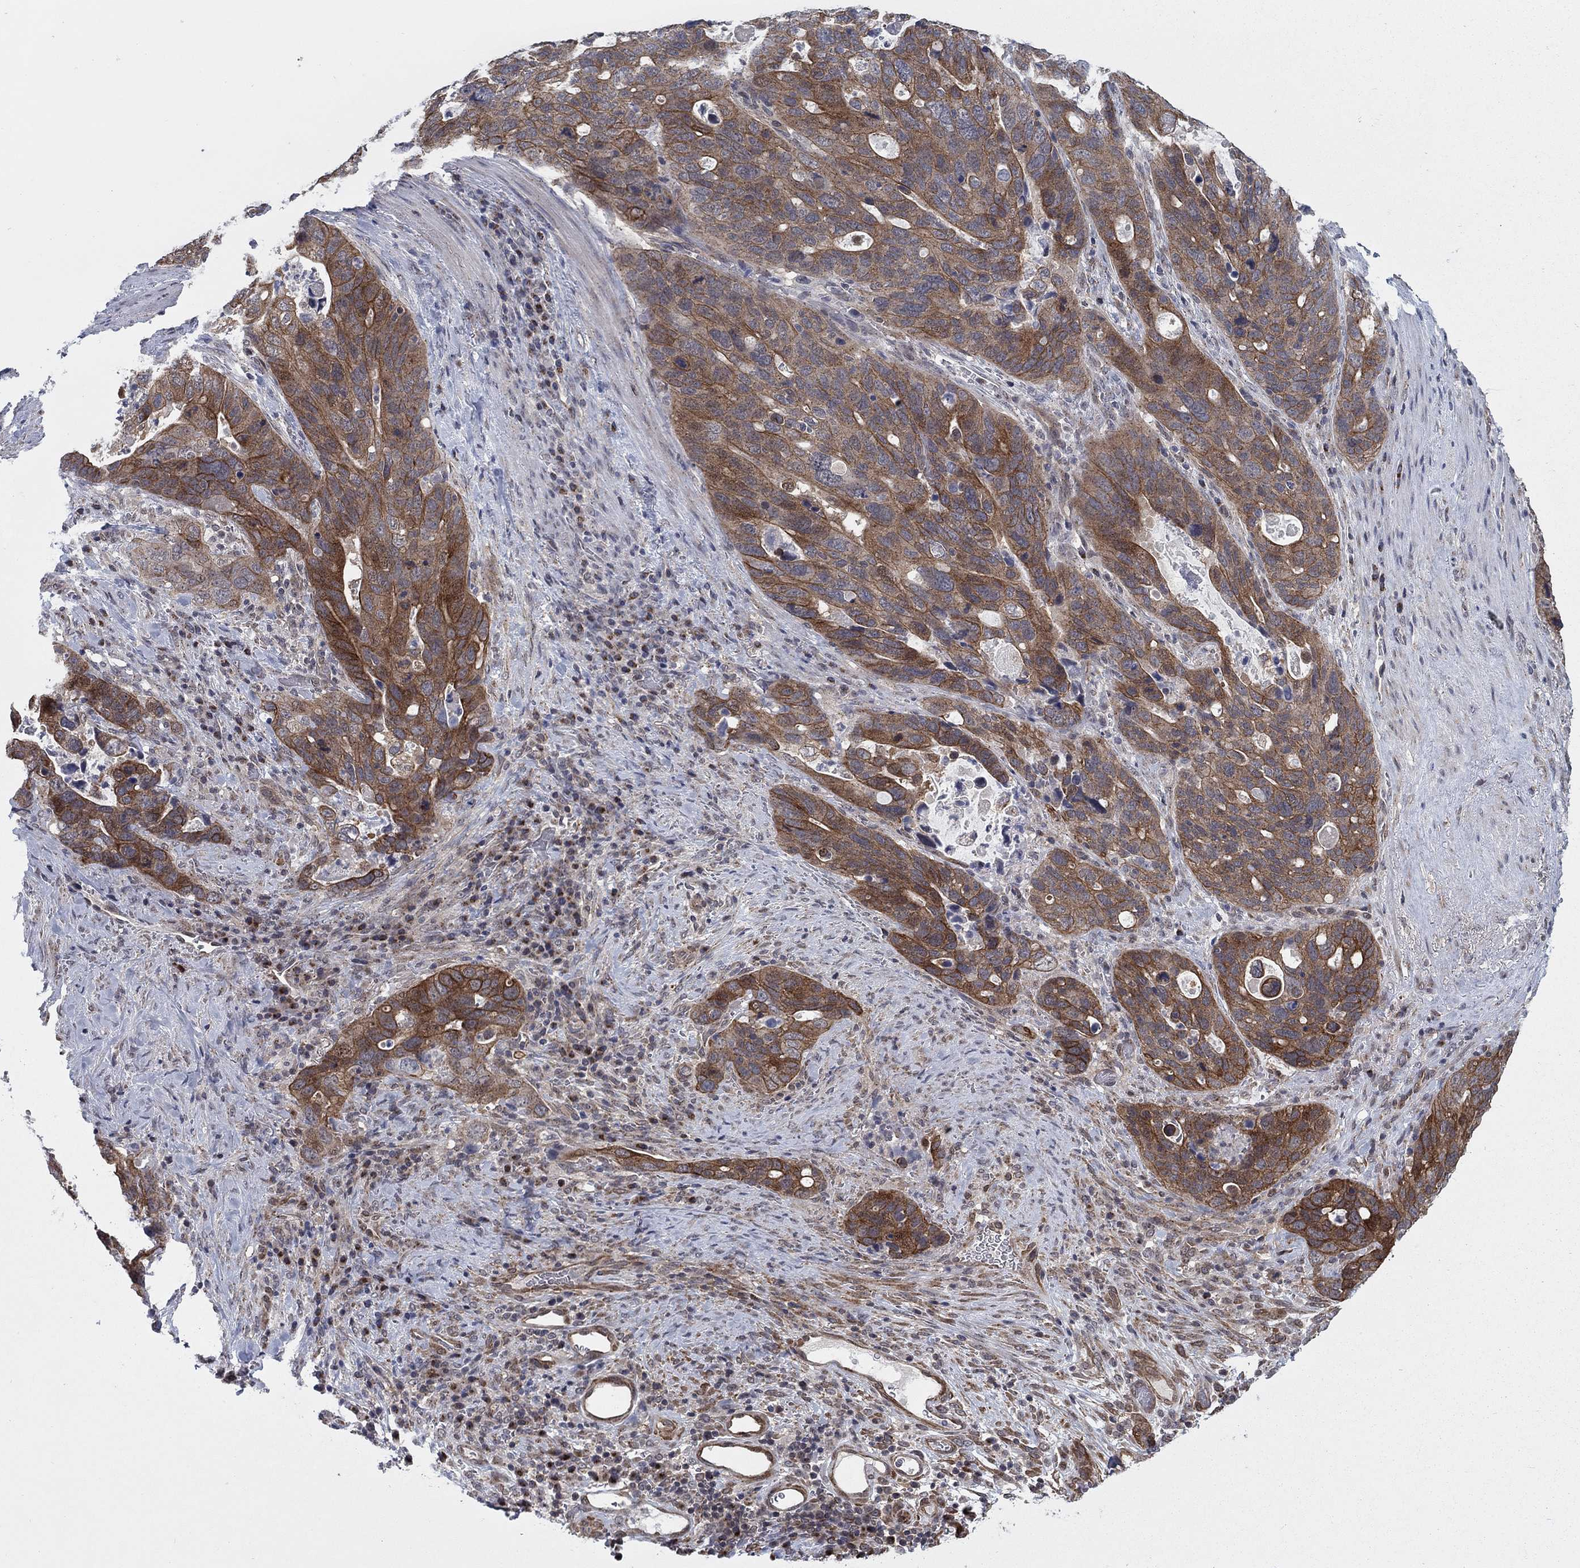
{"staining": {"intensity": "strong", "quantity": "25%-75%", "location": "cytoplasmic/membranous"}, "tissue": "stomach cancer", "cell_type": "Tumor cells", "image_type": "cancer", "snomed": [{"axis": "morphology", "description": "Adenocarcinoma, NOS"}, {"axis": "topography", "description": "Stomach"}], "caption": "IHC of adenocarcinoma (stomach) shows high levels of strong cytoplasmic/membranous staining in approximately 25%-75% of tumor cells.", "gene": "SH3RF1", "patient": {"sex": "male", "age": 54}}